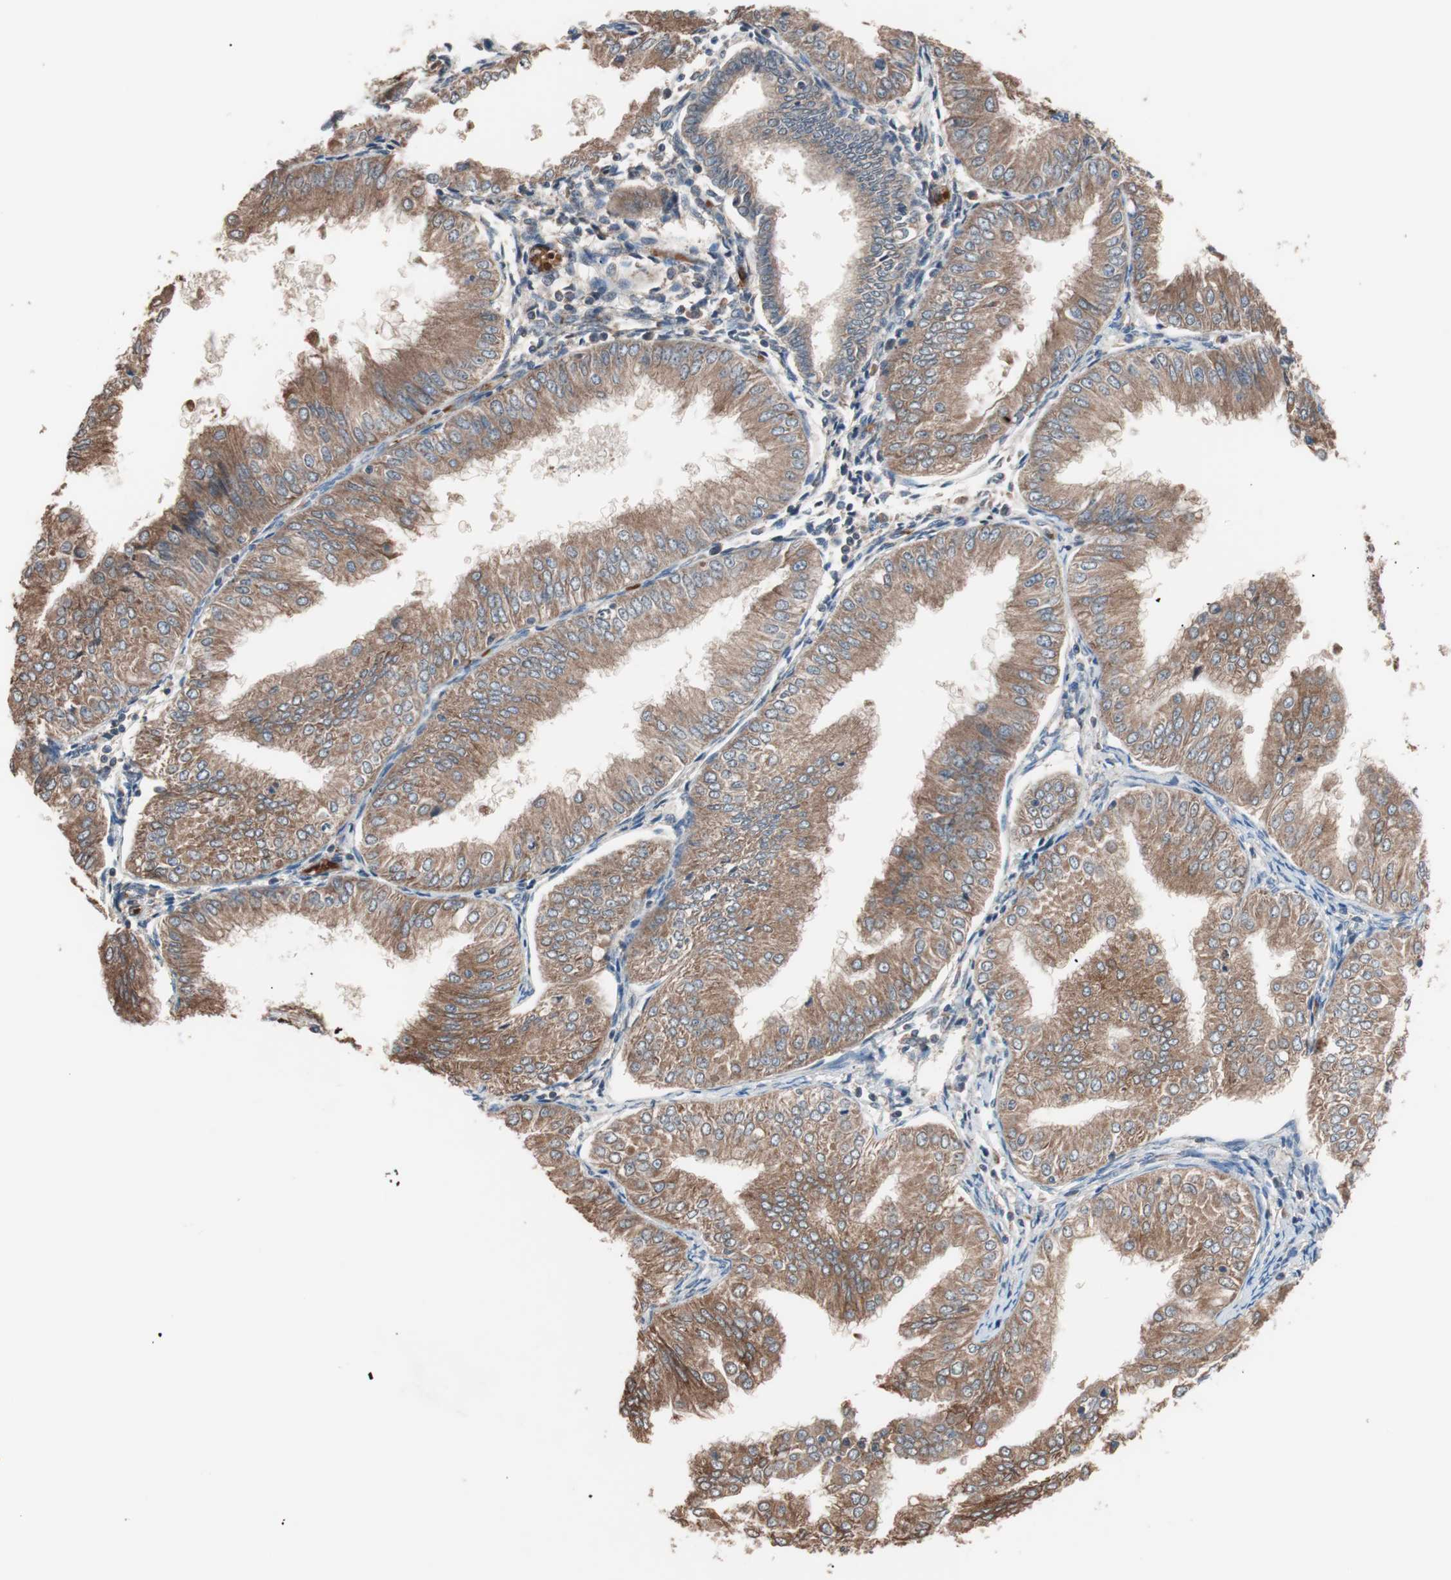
{"staining": {"intensity": "moderate", "quantity": ">75%", "location": "cytoplasmic/membranous"}, "tissue": "endometrial cancer", "cell_type": "Tumor cells", "image_type": "cancer", "snomed": [{"axis": "morphology", "description": "Adenocarcinoma, NOS"}, {"axis": "topography", "description": "Endometrium"}], "caption": "Immunohistochemical staining of human endometrial adenocarcinoma shows medium levels of moderate cytoplasmic/membranous protein expression in about >75% of tumor cells. Immunohistochemistry stains the protein of interest in brown and the nuclei are stained blue.", "gene": "GLYCTK", "patient": {"sex": "female", "age": 53}}